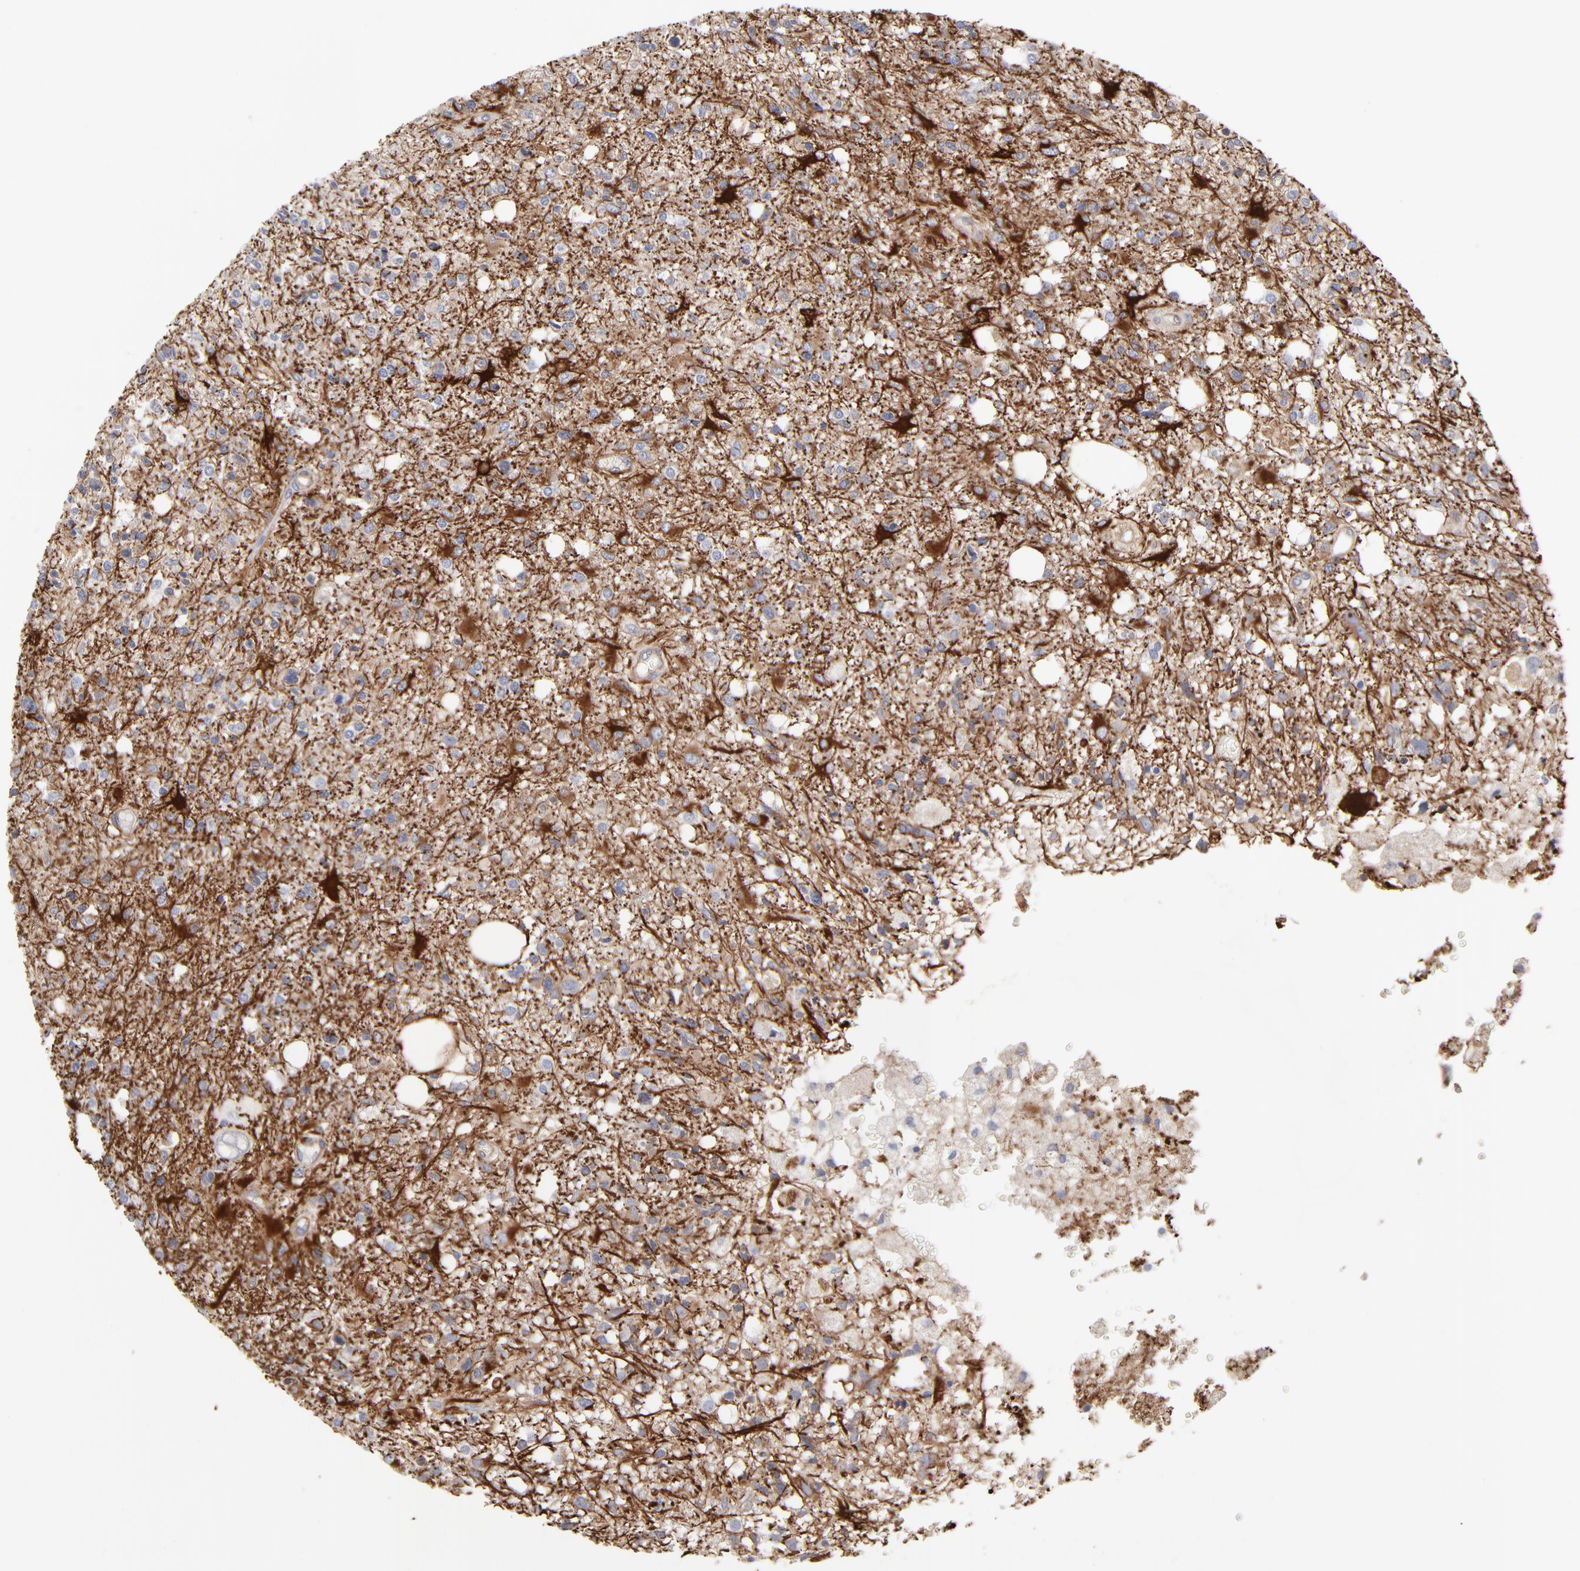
{"staining": {"intensity": "negative", "quantity": "none", "location": "none"}, "tissue": "glioma", "cell_type": "Tumor cells", "image_type": "cancer", "snomed": [{"axis": "morphology", "description": "Glioma, malignant, High grade"}, {"axis": "topography", "description": "Cerebral cortex"}], "caption": "High power microscopy photomicrograph of an immunohistochemistry (IHC) photomicrograph of glioma, revealing no significant positivity in tumor cells. (DAB (3,3'-diaminobenzidine) immunohistochemistry (IHC), high magnification).", "gene": "PXN", "patient": {"sex": "male", "age": 76}}